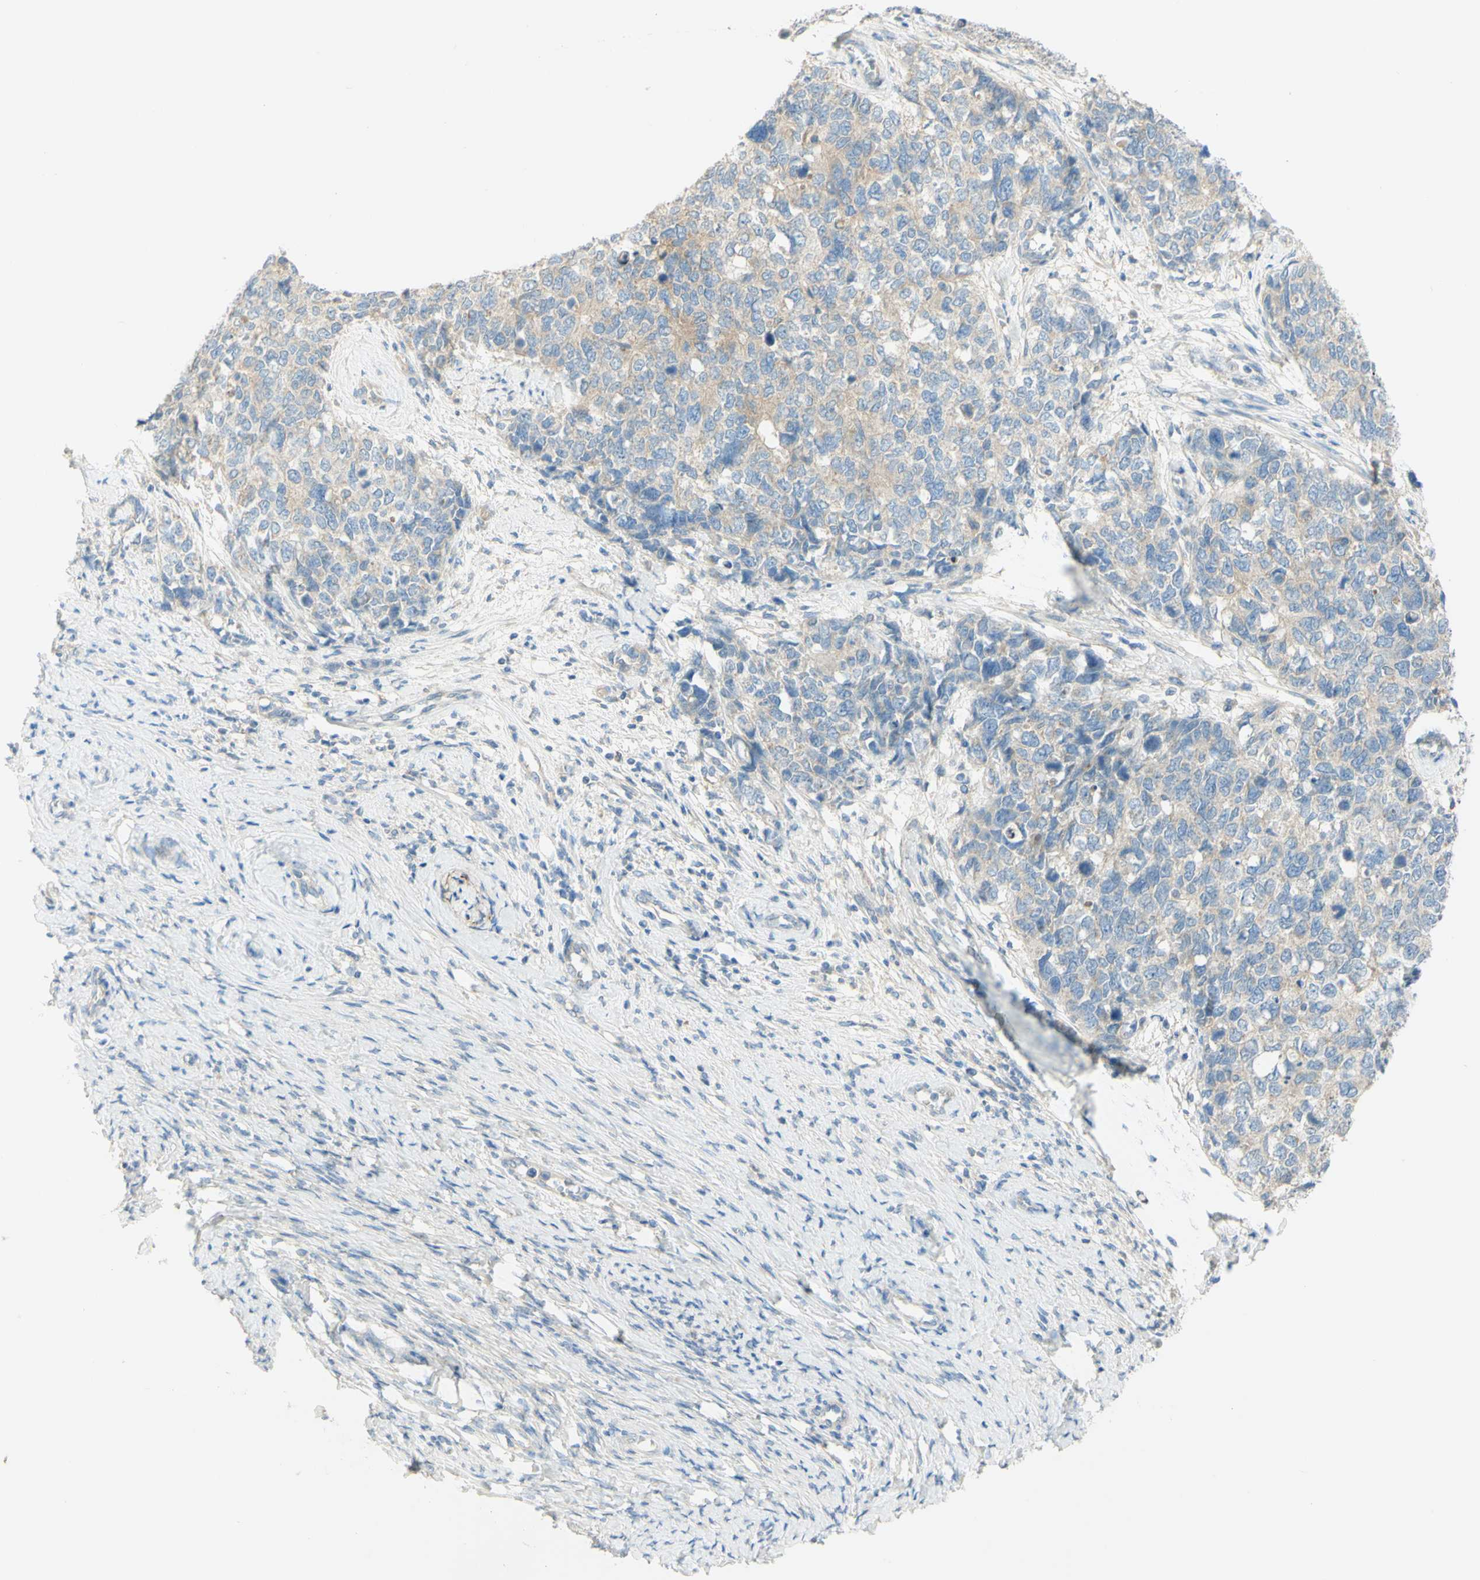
{"staining": {"intensity": "weak", "quantity": ">75%", "location": "cytoplasmic/membranous"}, "tissue": "cervical cancer", "cell_type": "Tumor cells", "image_type": "cancer", "snomed": [{"axis": "morphology", "description": "Squamous cell carcinoma, NOS"}, {"axis": "topography", "description": "Cervix"}], "caption": "Brown immunohistochemical staining in human cervical cancer (squamous cell carcinoma) shows weak cytoplasmic/membranous staining in approximately >75% of tumor cells.", "gene": "GCNT3", "patient": {"sex": "female", "age": 63}}